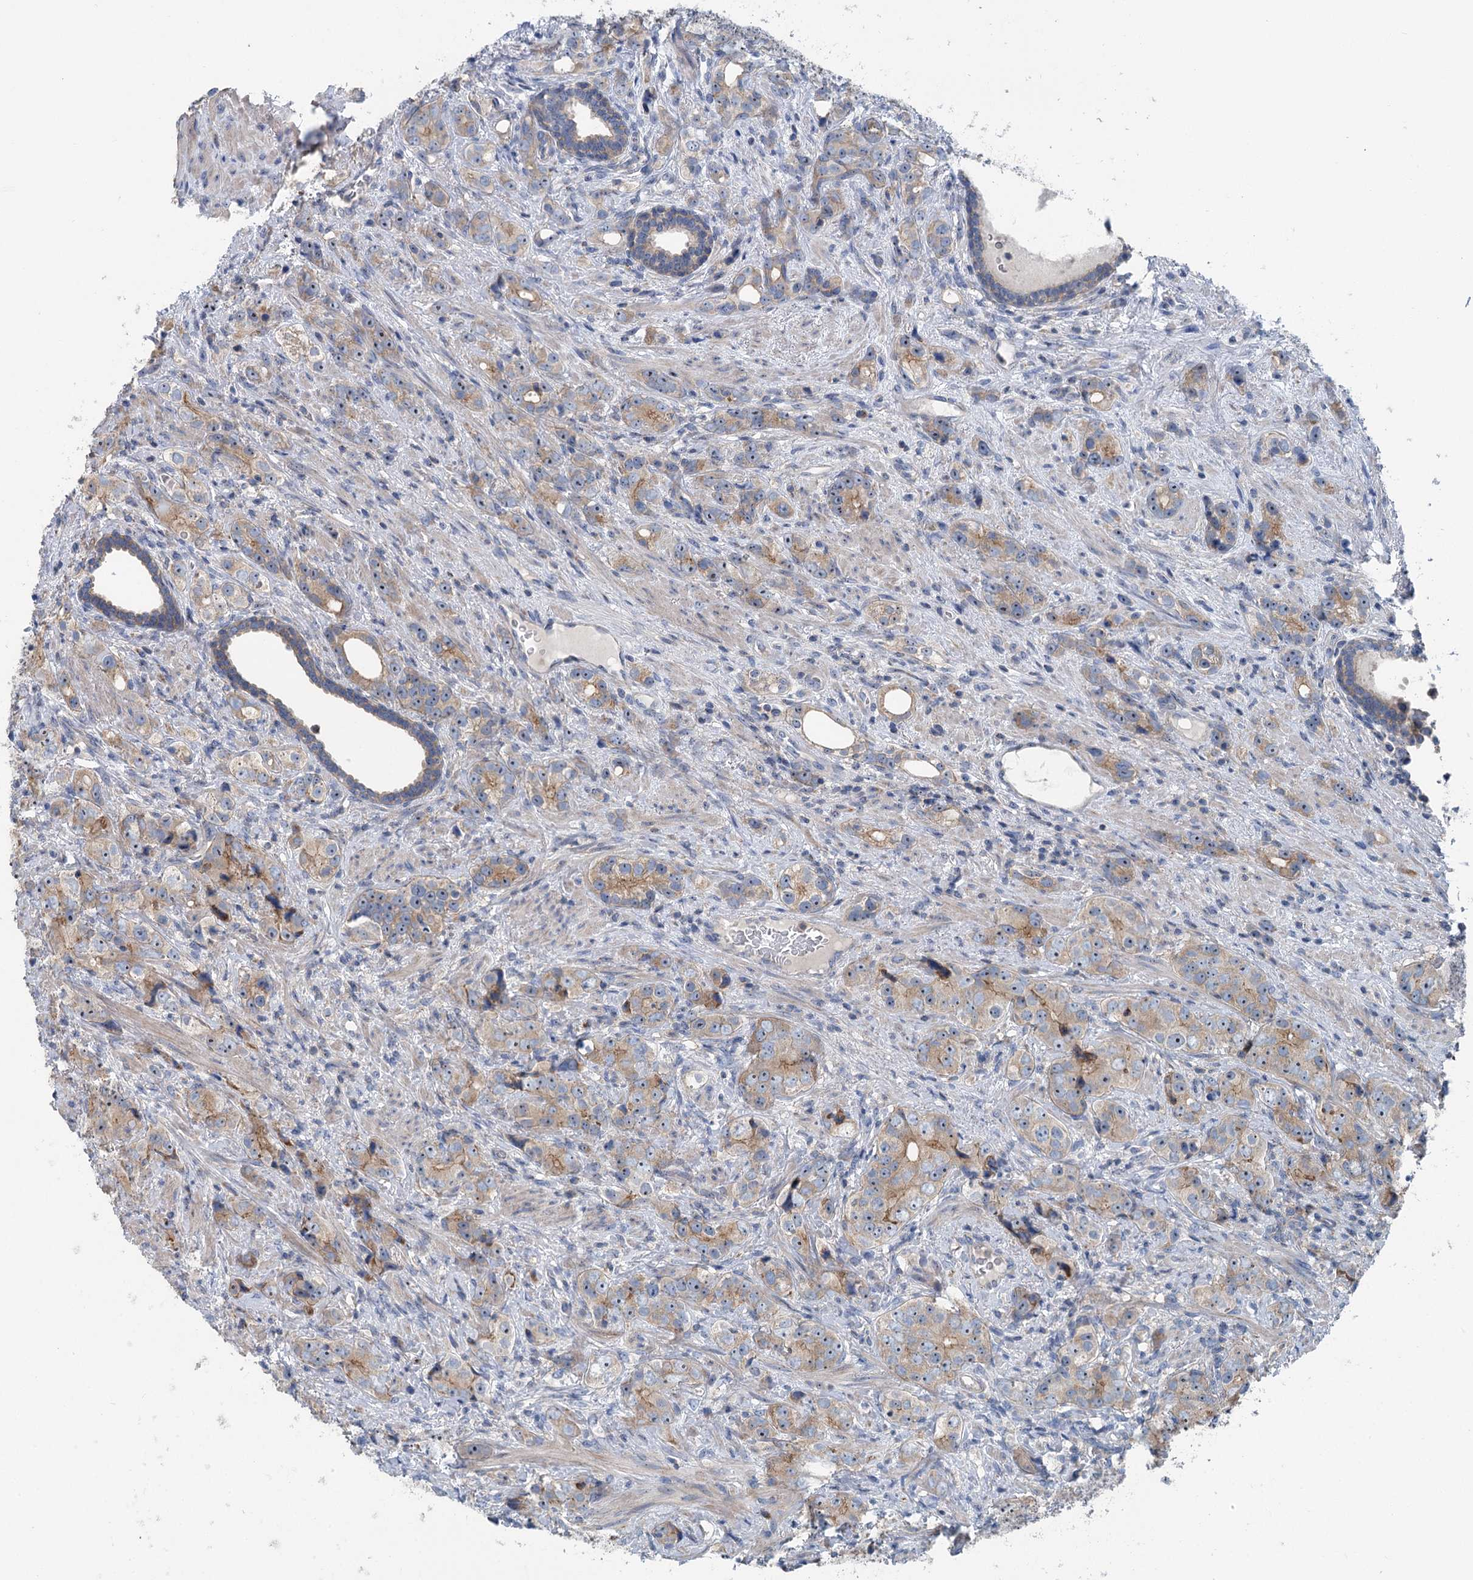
{"staining": {"intensity": "moderate", "quantity": "25%-75%", "location": "cytoplasmic/membranous"}, "tissue": "prostate cancer", "cell_type": "Tumor cells", "image_type": "cancer", "snomed": [{"axis": "morphology", "description": "Adenocarcinoma, High grade"}, {"axis": "topography", "description": "Prostate"}], "caption": "A micrograph of human high-grade adenocarcinoma (prostate) stained for a protein reveals moderate cytoplasmic/membranous brown staining in tumor cells.", "gene": "MARK2", "patient": {"sex": "male", "age": 63}}